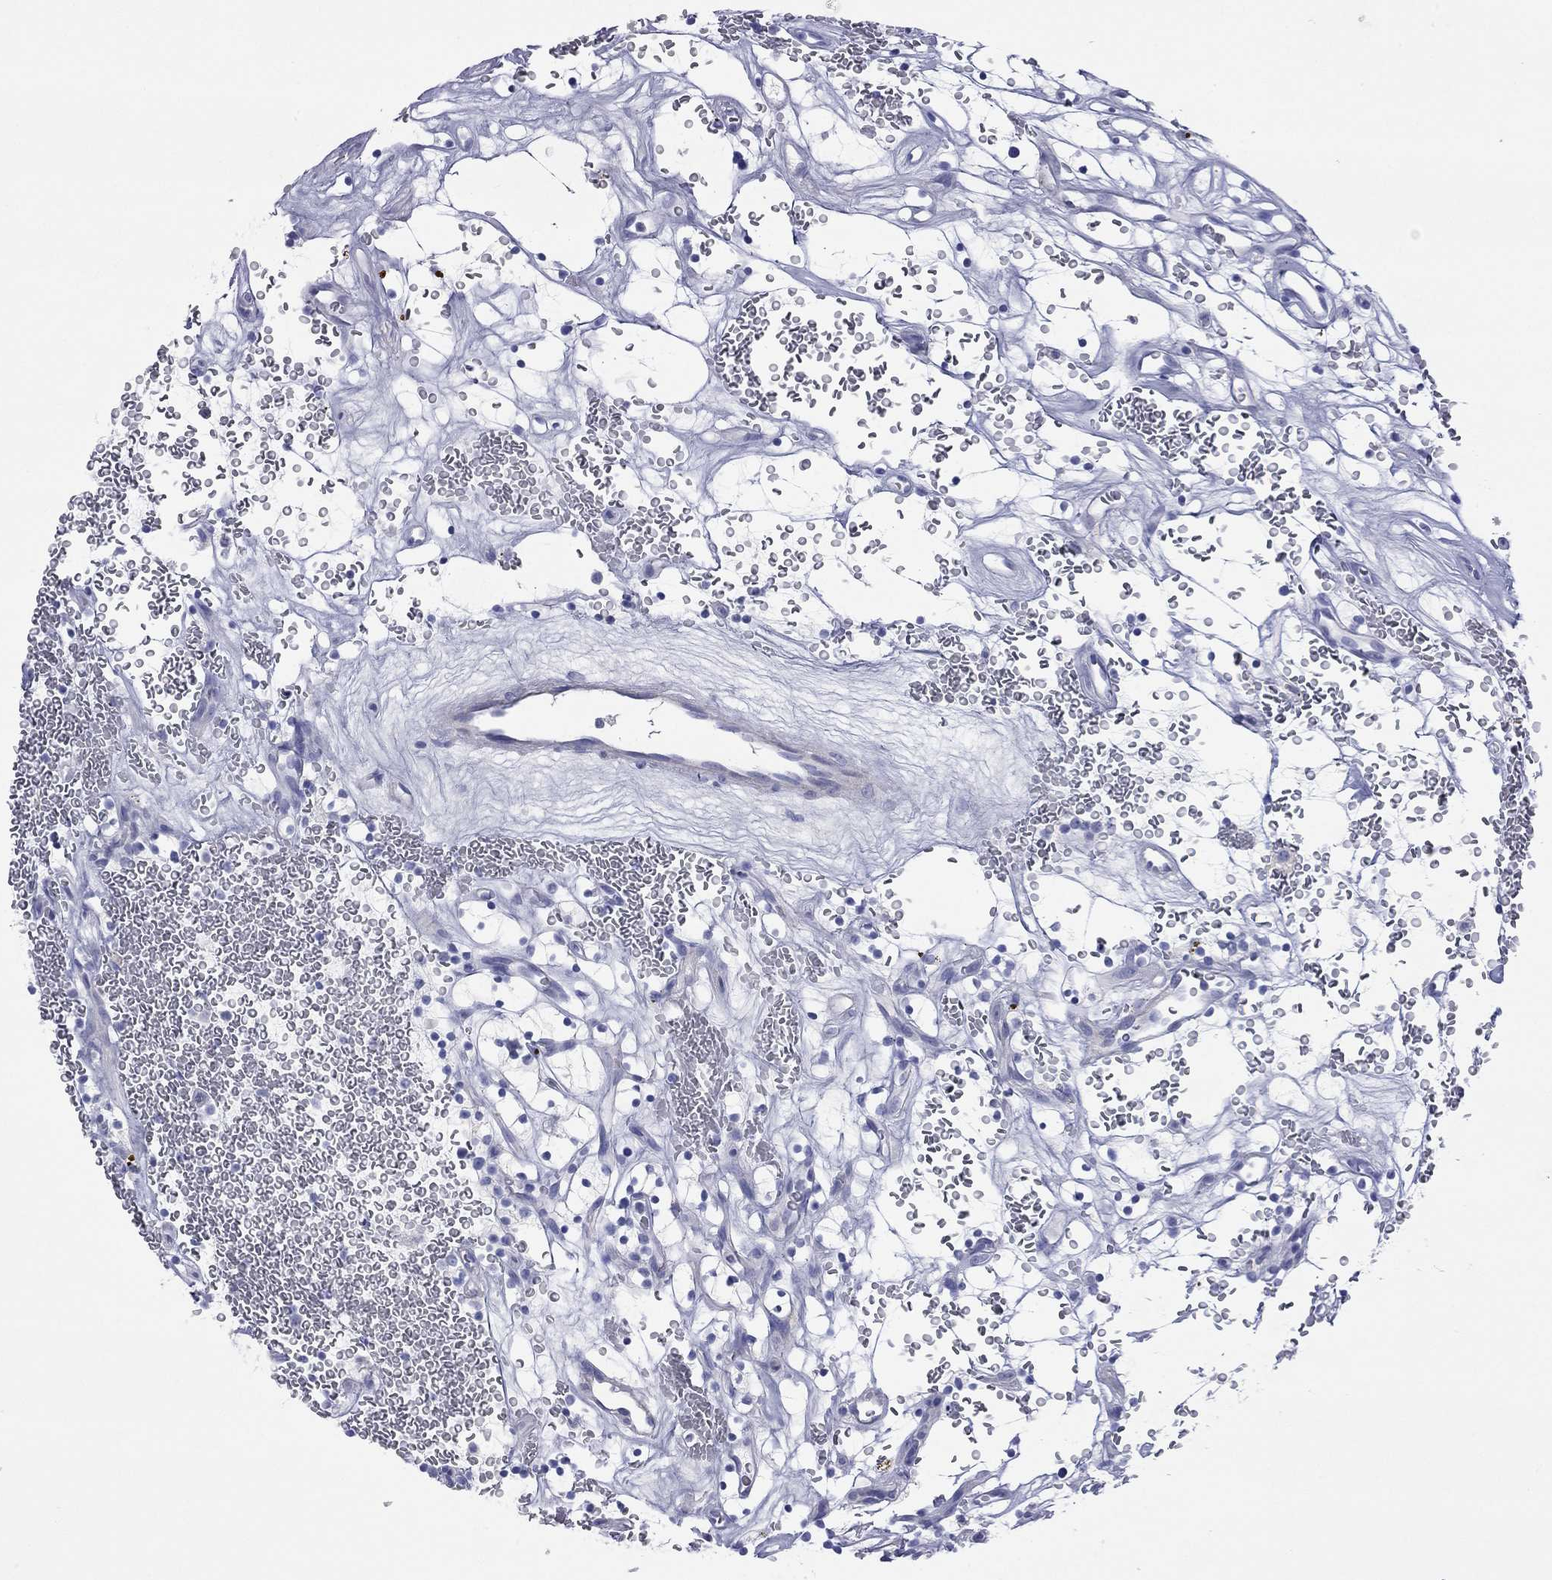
{"staining": {"intensity": "negative", "quantity": "none", "location": "none"}, "tissue": "renal cancer", "cell_type": "Tumor cells", "image_type": "cancer", "snomed": [{"axis": "morphology", "description": "Adenocarcinoma, NOS"}, {"axis": "topography", "description": "Kidney"}], "caption": "This is a photomicrograph of immunohistochemistry staining of renal cancer (adenocarcinoma), which shows no expression in tumor cells.", "gene": "ACTL7B", "patient": {"sex": "female", "age": 64}}